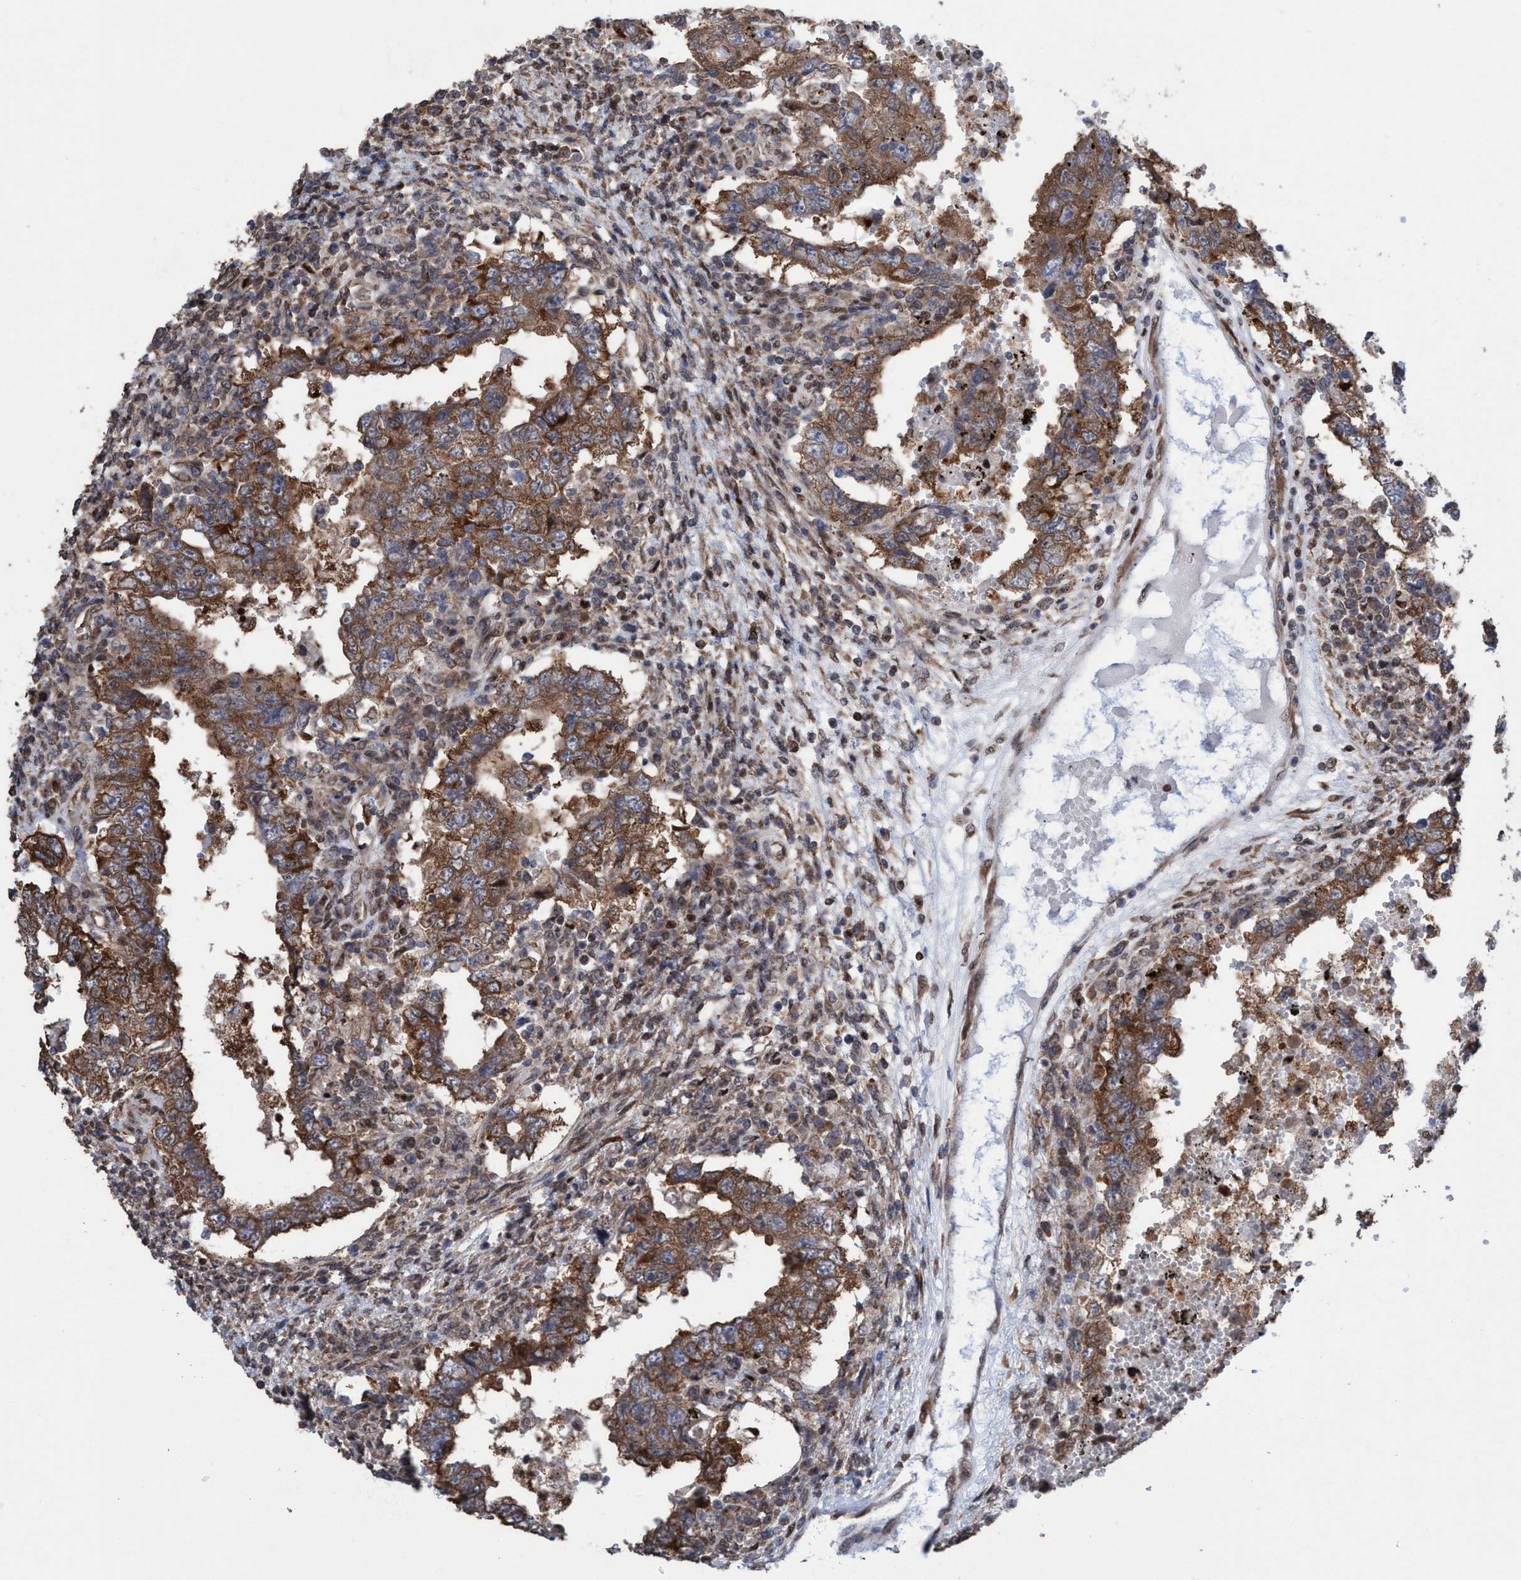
{"staining": {"intensity": "moderate", "quantity": ">75%", "location": "cytoplasmic/membranous"}, "tissue": "testis cancer", "cell_type": "Tumor cells", "image_type": "cancer", "snomed": [{"axis": "morphology", "description": "Carcinoma, Embryonal, NOS"}, {"axis": "topography", "description": "Testis"}], "caption": "Testis cancer was stained to show a protein in brown. There is medium levels of moderate cytoplasmic/membranous expression in approximately >75% of tumor cells. (DAB (3,3'-diaminobenzidine) IHC with brightfield microscopy, high magnification).", "gene": "METAP2", "patient": {"sex": "male", "age": 26}}